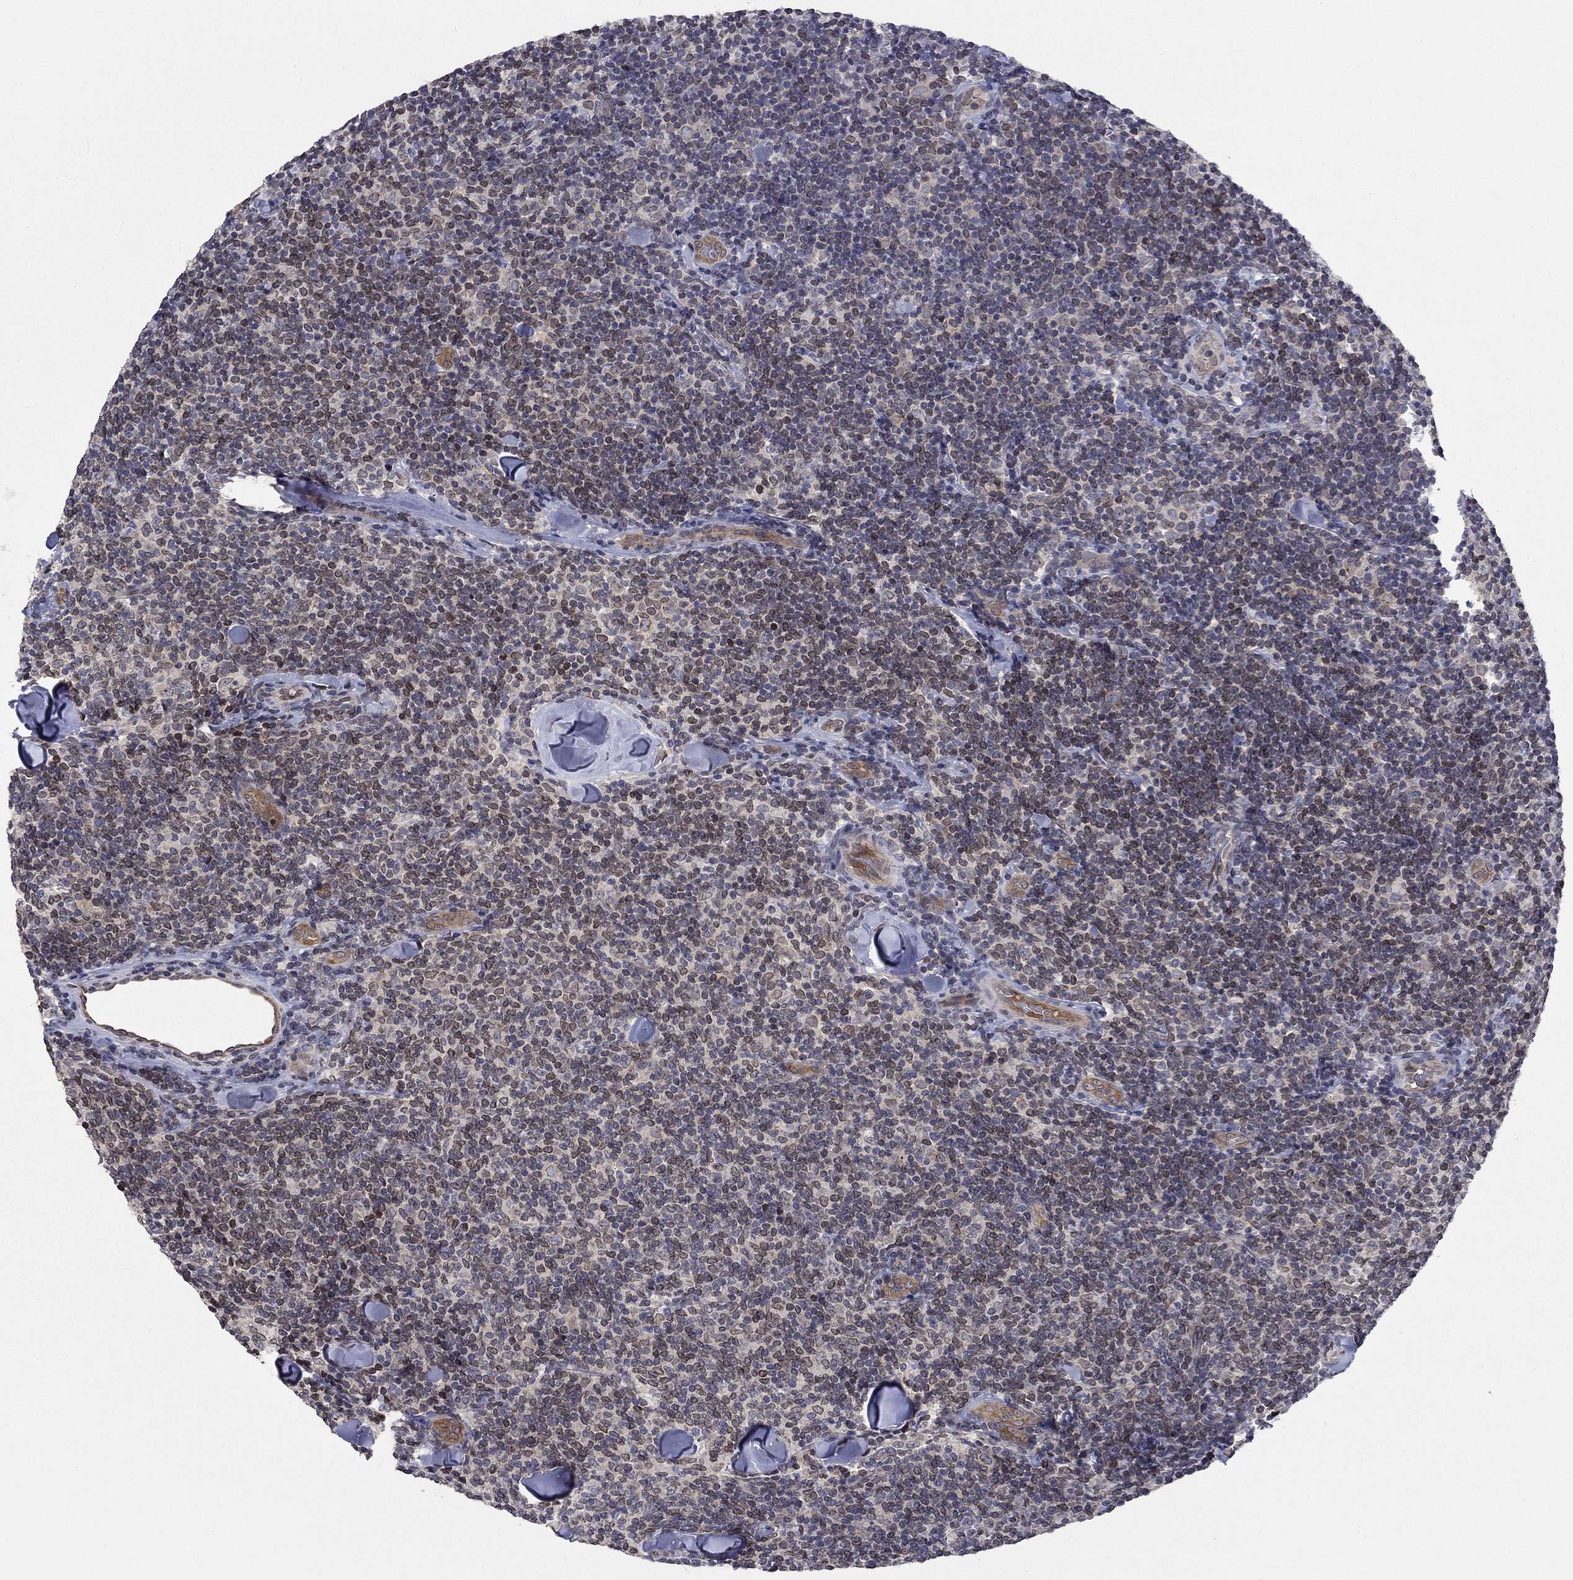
{"staining": {"intensity": "weak", "quantity": "25%-75%", "location": "nuclear"}, "tissue": "lymphoma", "cell_type": "Tumor cells", "image_type": "cancer", "snomed": [{"axis": "morphology", "description": "Malignant lymphoma, non-Hodgkin's type, Low grade"}, {"axis": "topography", "description": "Lymph node"}], "caption": "An immunohistochemistry micrograph of tumor tissue is shown. Protein staining in brown highlights weak nuclear positivity in lymphoma within tumor cells.", "gene": "CETN3", "patient": {"sex": "female", "age": 56}}